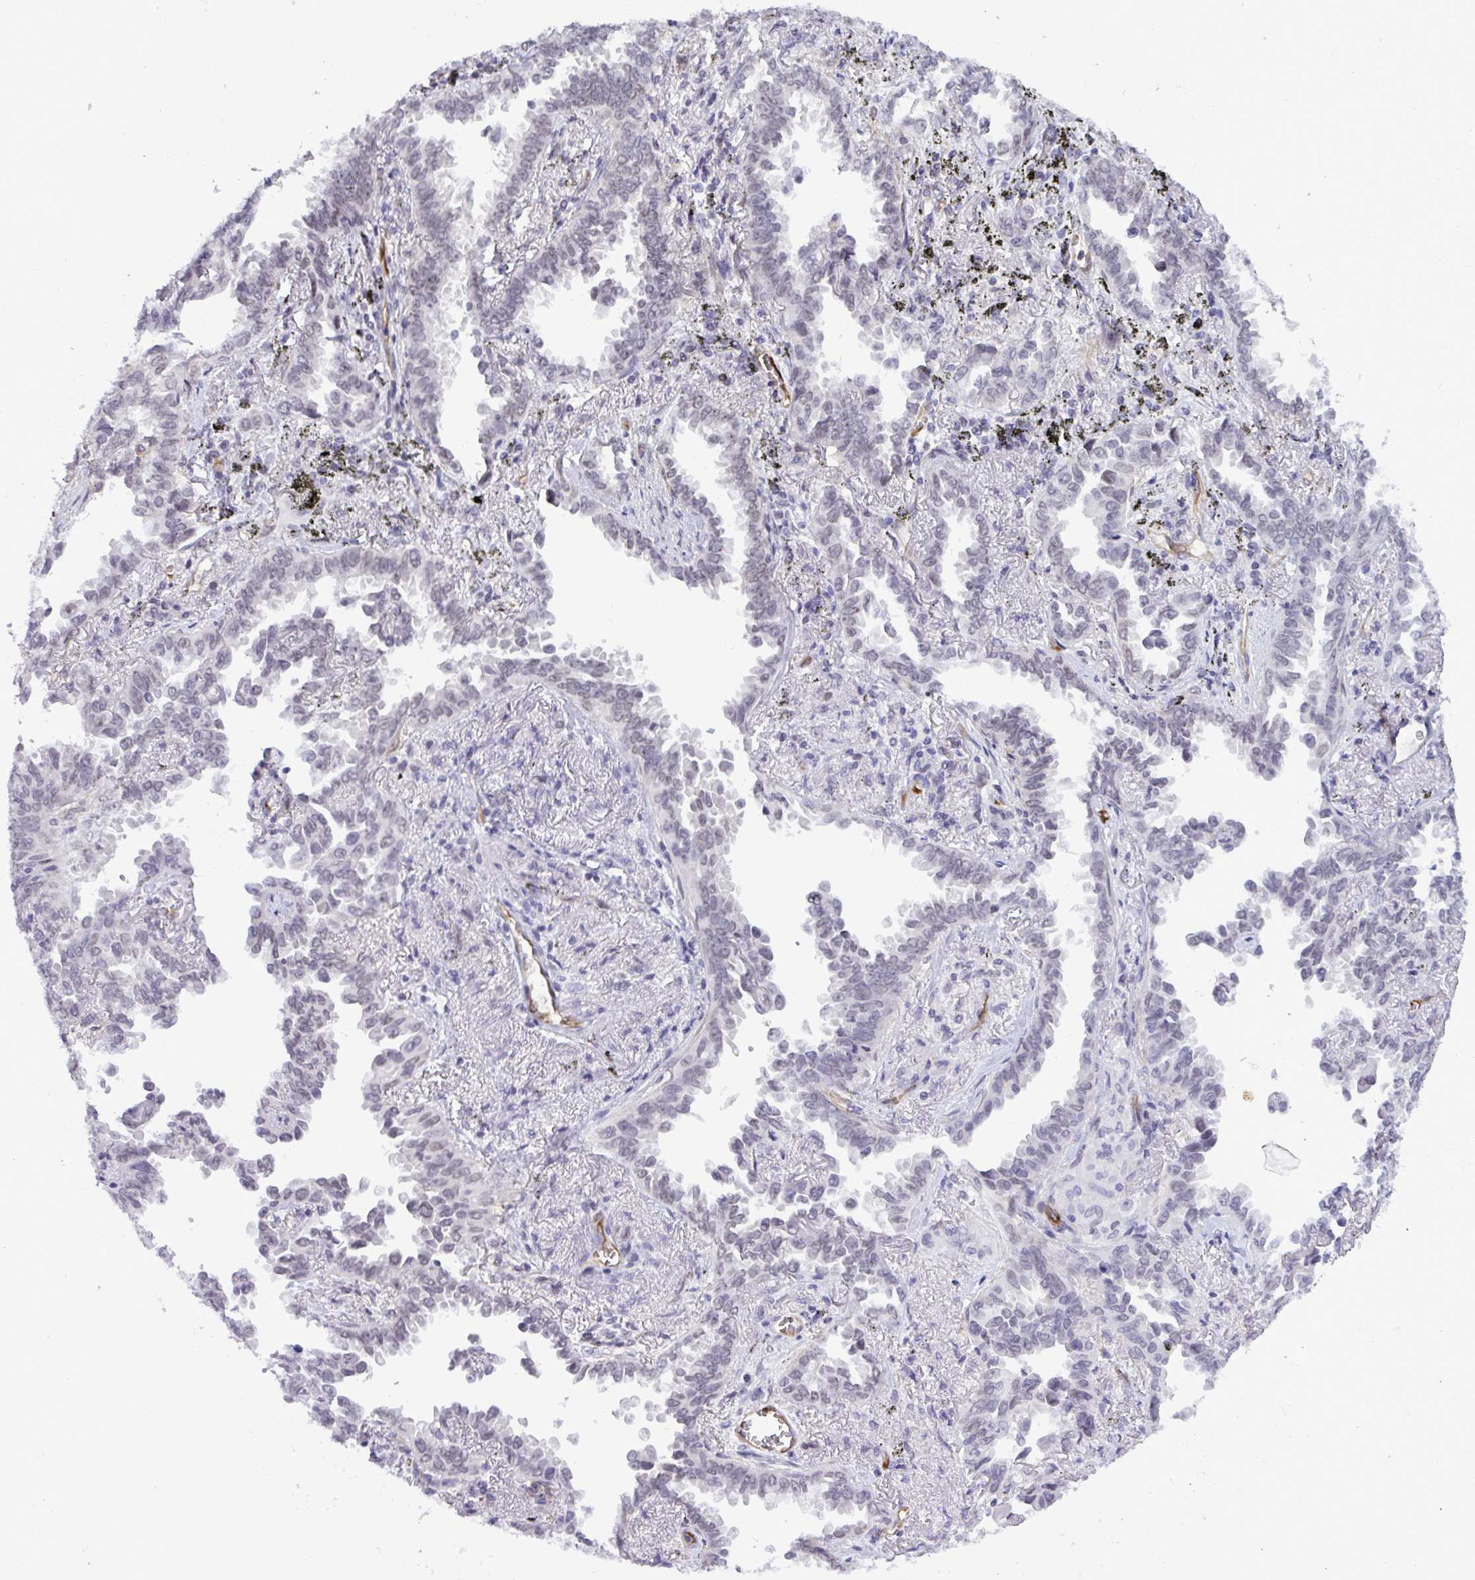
{"staining": {"intensity": "negative", "quantity": "none", "location": "none"}, "tissue": "lung cancer", "cell_type": "Tumor cells", "image_type": "cancer", "snomed": [{"axis": "morphology", "description": "Adenocarcinoma, NOS"}, {"axis": "topography", "description": "Lung"}], "caption": "Immunohistochemical staining of human lung cancer displays no significant staining in tumor cells.", "gene": "EML1", "patient": {"sex": "male", "age": 68}}